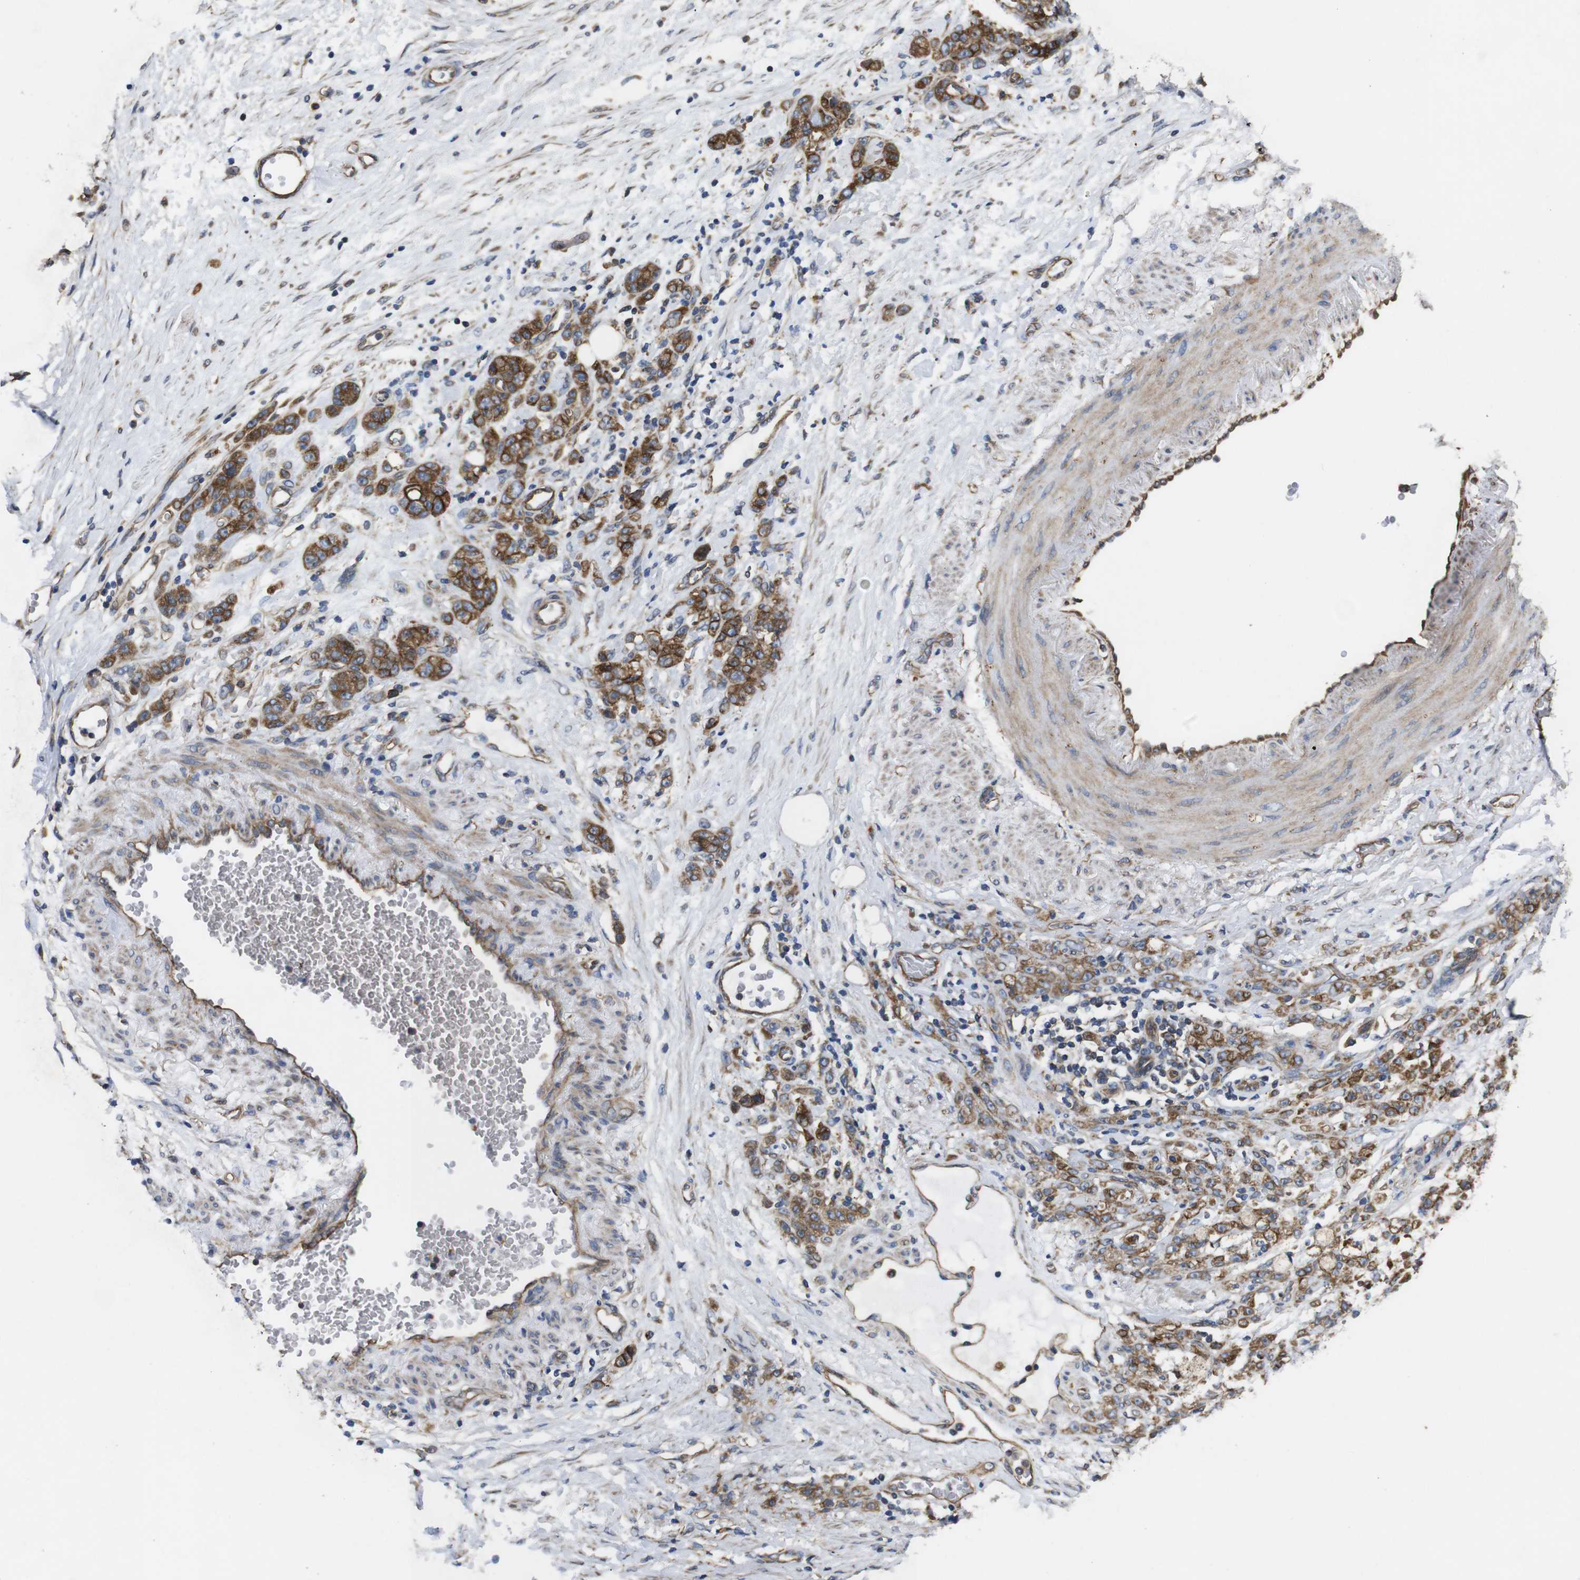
{"staining": {"intensity": "moderate", "quantity": ">75%", "location": "cytoplasmic/membranous"}, "tissue": "stomach cancer", "cell_type": "Tumor cells", "image_type": "cancer", "snomed": [{"axis": "morphology", "description": "Adenocarcinoma, NOS"}, {"axis": "topography", "description": "Stomach"}], "caption": "The immunohistochemical stain shows moderate cytoplasmic/membranous expression in tumor cells of stomach cancer tissue.", "gene": "POMK", "patient": {"sex": "male", "age": 82}}